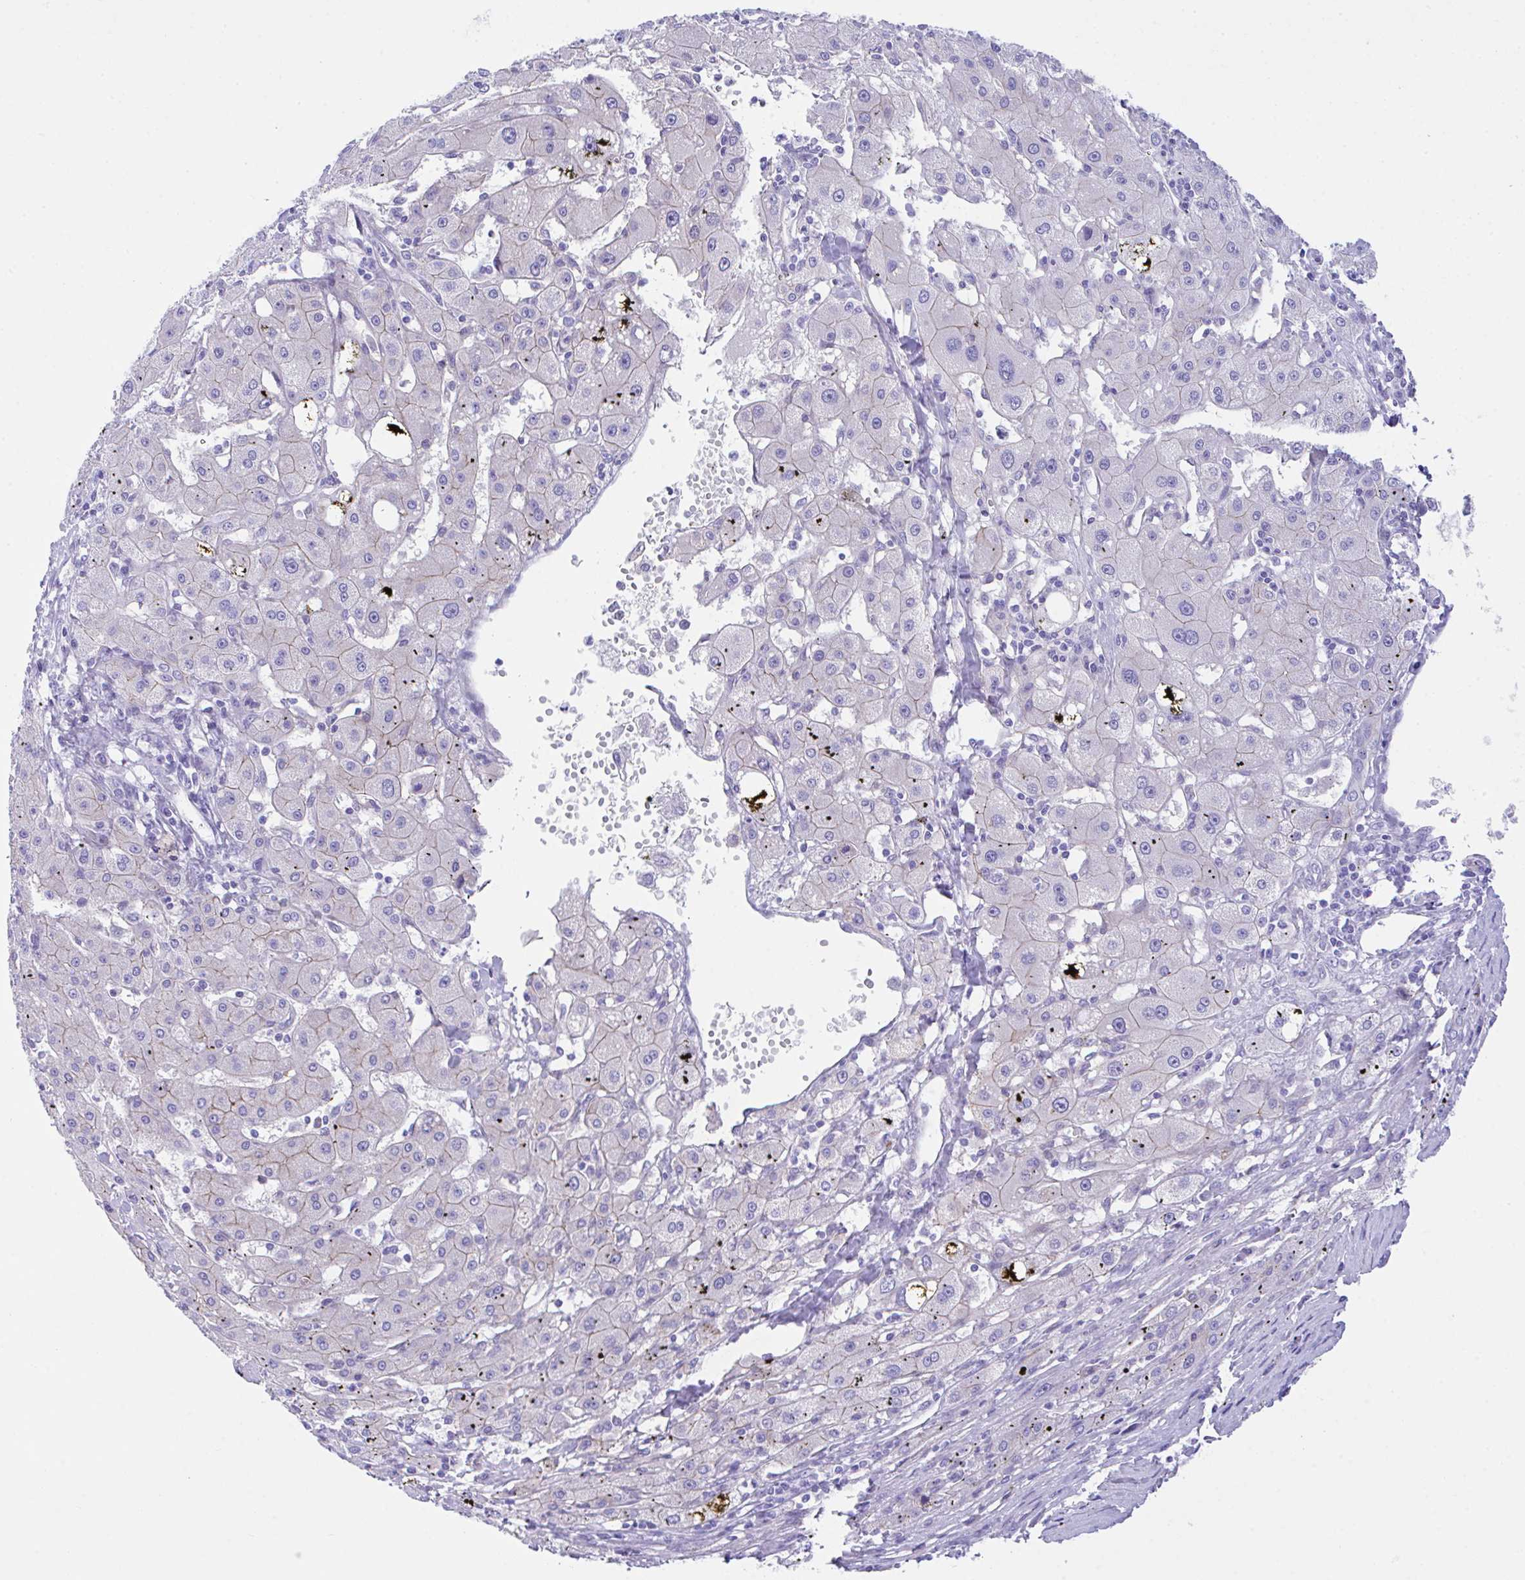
{"staining": {"intensity": "weak", "quantity": "25%-75%", "location": "cytoplasmic/membranous"}, "tissue": "liver cancer", "cell_type": "Tumor cells", "image_type": "cancer", "snomed": [{"axis": "morphology", "description": "Carcinoma, Hepatocellular, NOS"}, {"axis": "topography", "description": "Liver"}], "caption": "This photomicrograph shows immunohistochemistry staining of hepatocellular carcinoma (liver), with low weak cytoplasmic/membranous staining in approximately 25%-75% of tumor cells.", "gene": "SLC16A6", "patient": {"sex": "male", "age": 72}}